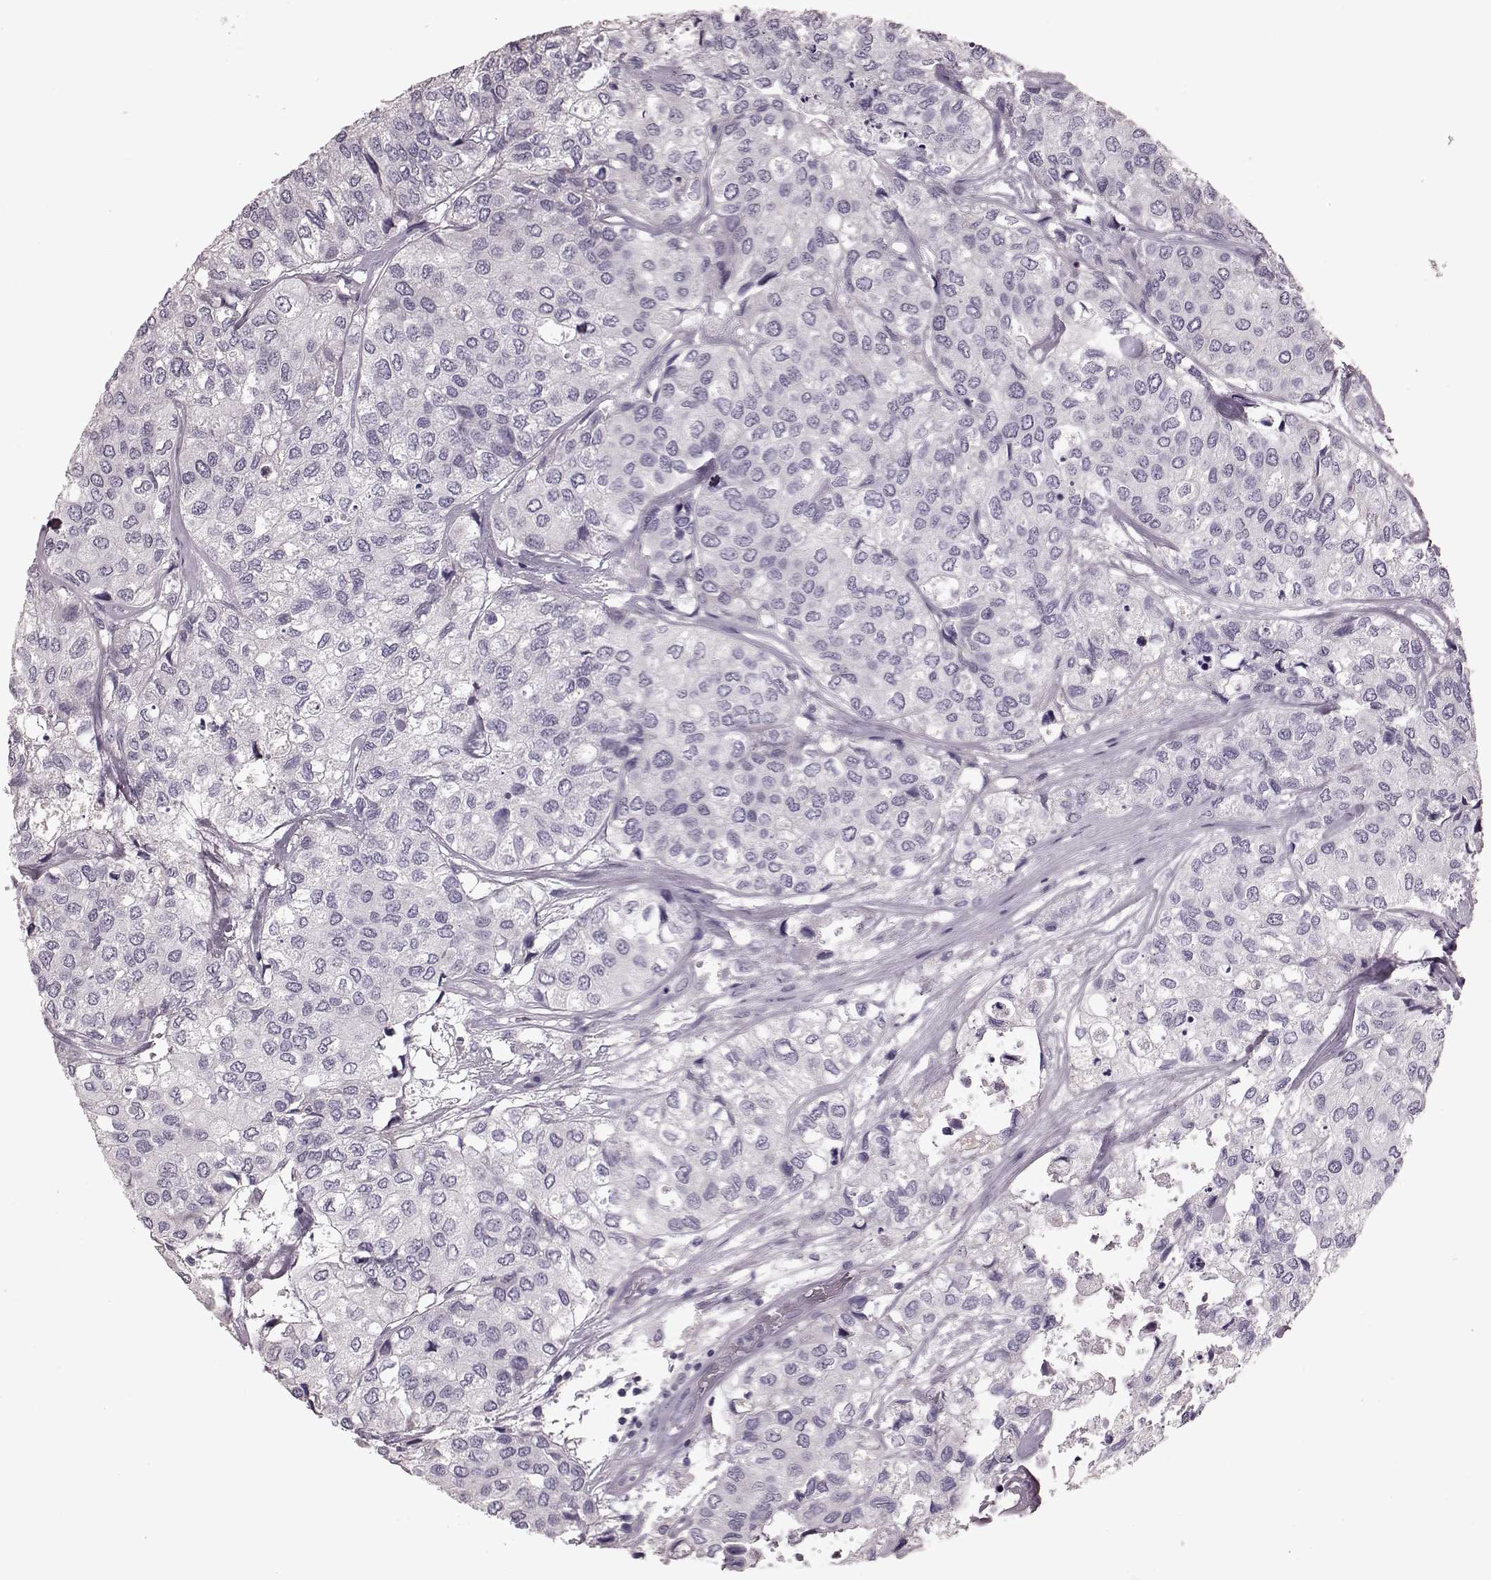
{"staining": {"intensity": "negative", "quantity": "none", "location": "none"}, "tissue": "urothelial cancer", "cell_type": "Tumor cells", "image_type": "cancer", "snomed": [{"axis": "morphology", "description": "Urothelial carcinoma, High grade"}, {"axis": "topography", "description": "Urinary bladder"}], "caption": "Tumor cells show no significant expression in urothelial cancer.", "gene": "CRYBA2", "patient": {"sex": "male", "age": 73}}